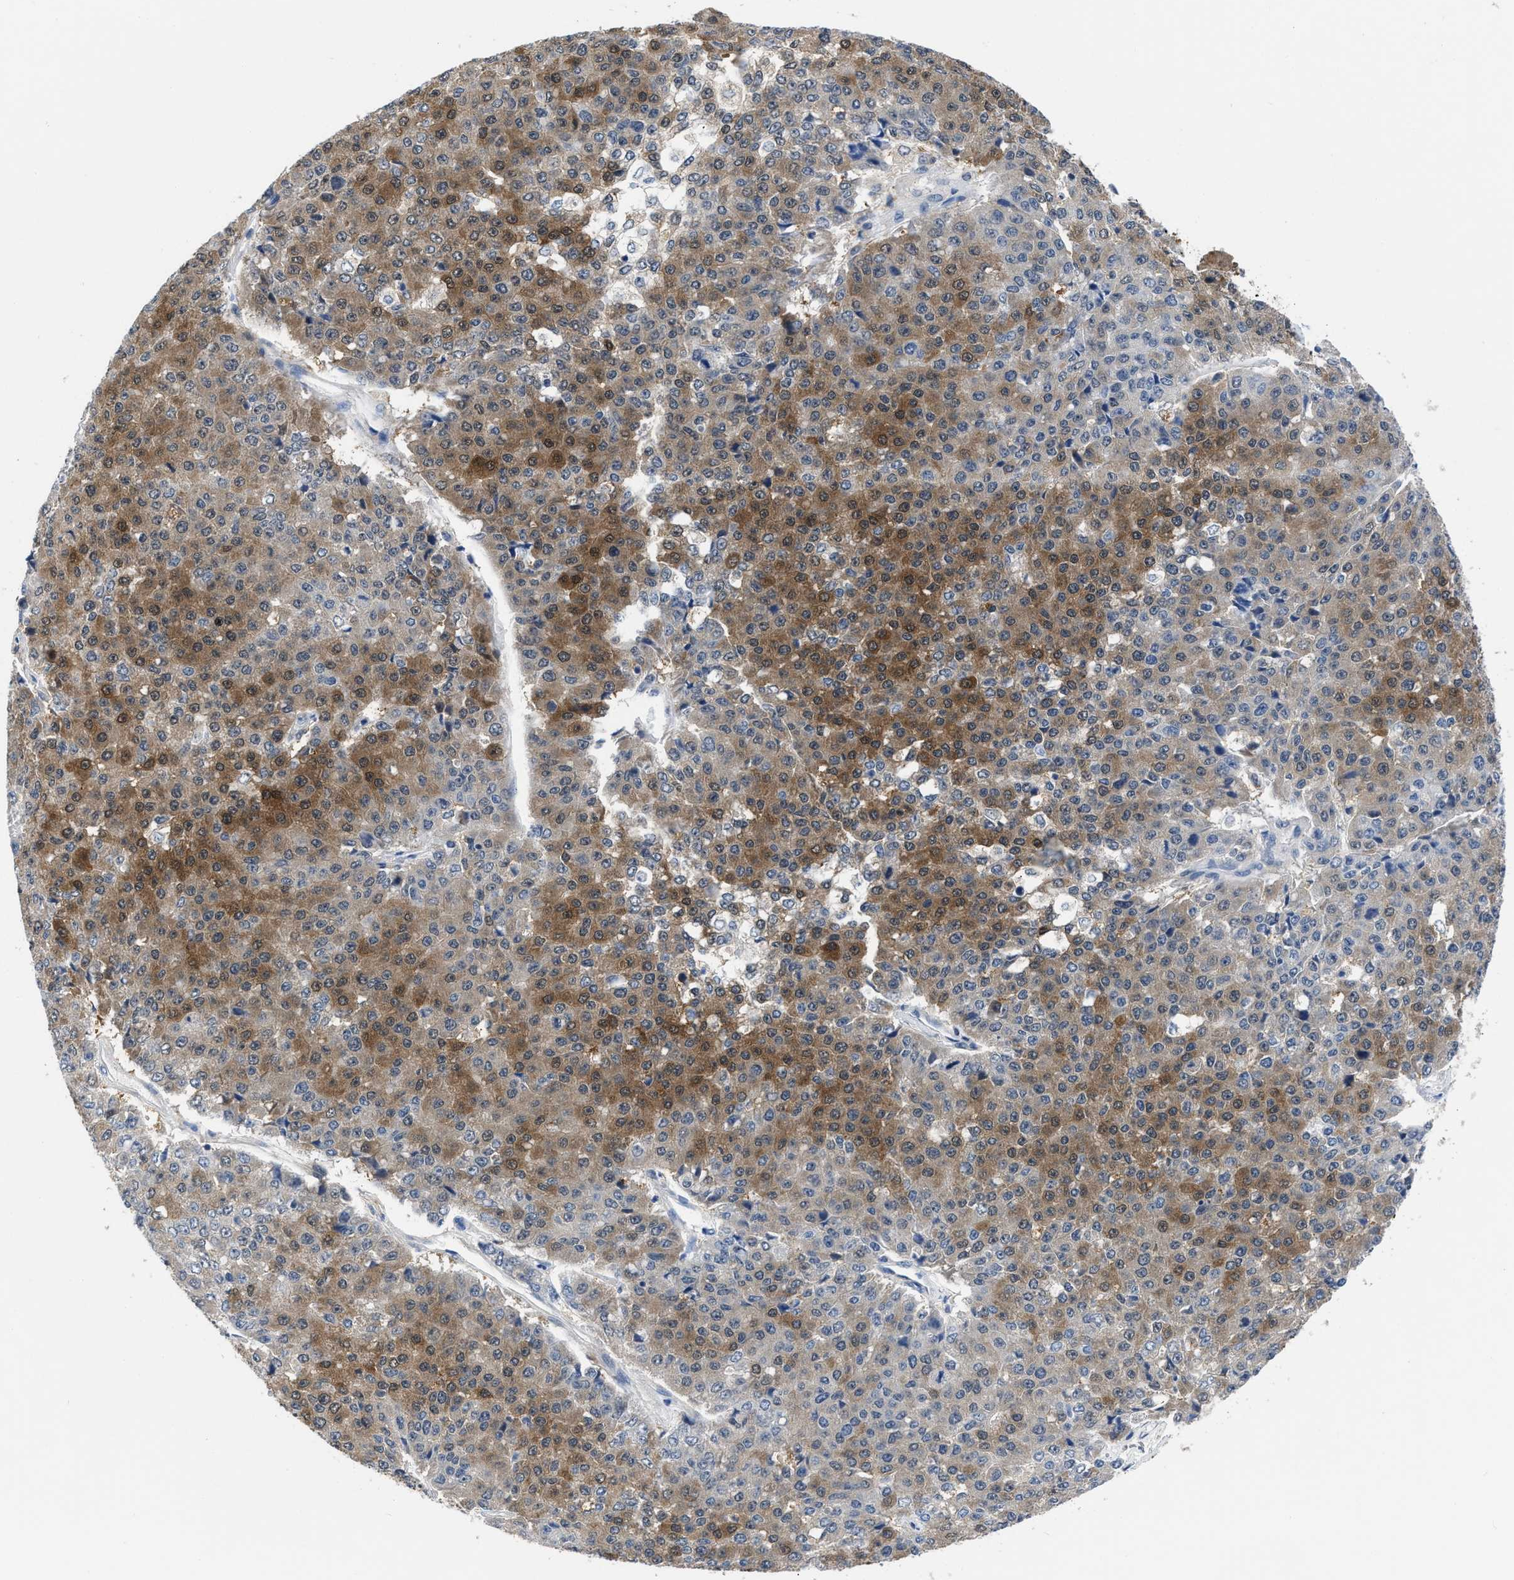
{"staining": {"intensity": "moderate", "quantity": ">75%", "location": "cytoplasmic/membranous,nuclear"}, "tissue": "pancreatic cancer", "cell_type": "Tumor cells", "image_type": "cancer", "snomed": [{"axis": "morphology", "description": "Adenocarcinoma, NOS"}, {"axis": "topography", "description": "Pancreas"}], "caption": "Protein staining displays moderate cytoplasmic/membranous and nuclear expression in approximately >75% of tumor cells in pancreatic cancer (adenocarcinoma). The protein is shown in brown color, while the nuclei are stained blue.", "gene": "CBR1", "patient": {"sex": "male", "age": 50}}